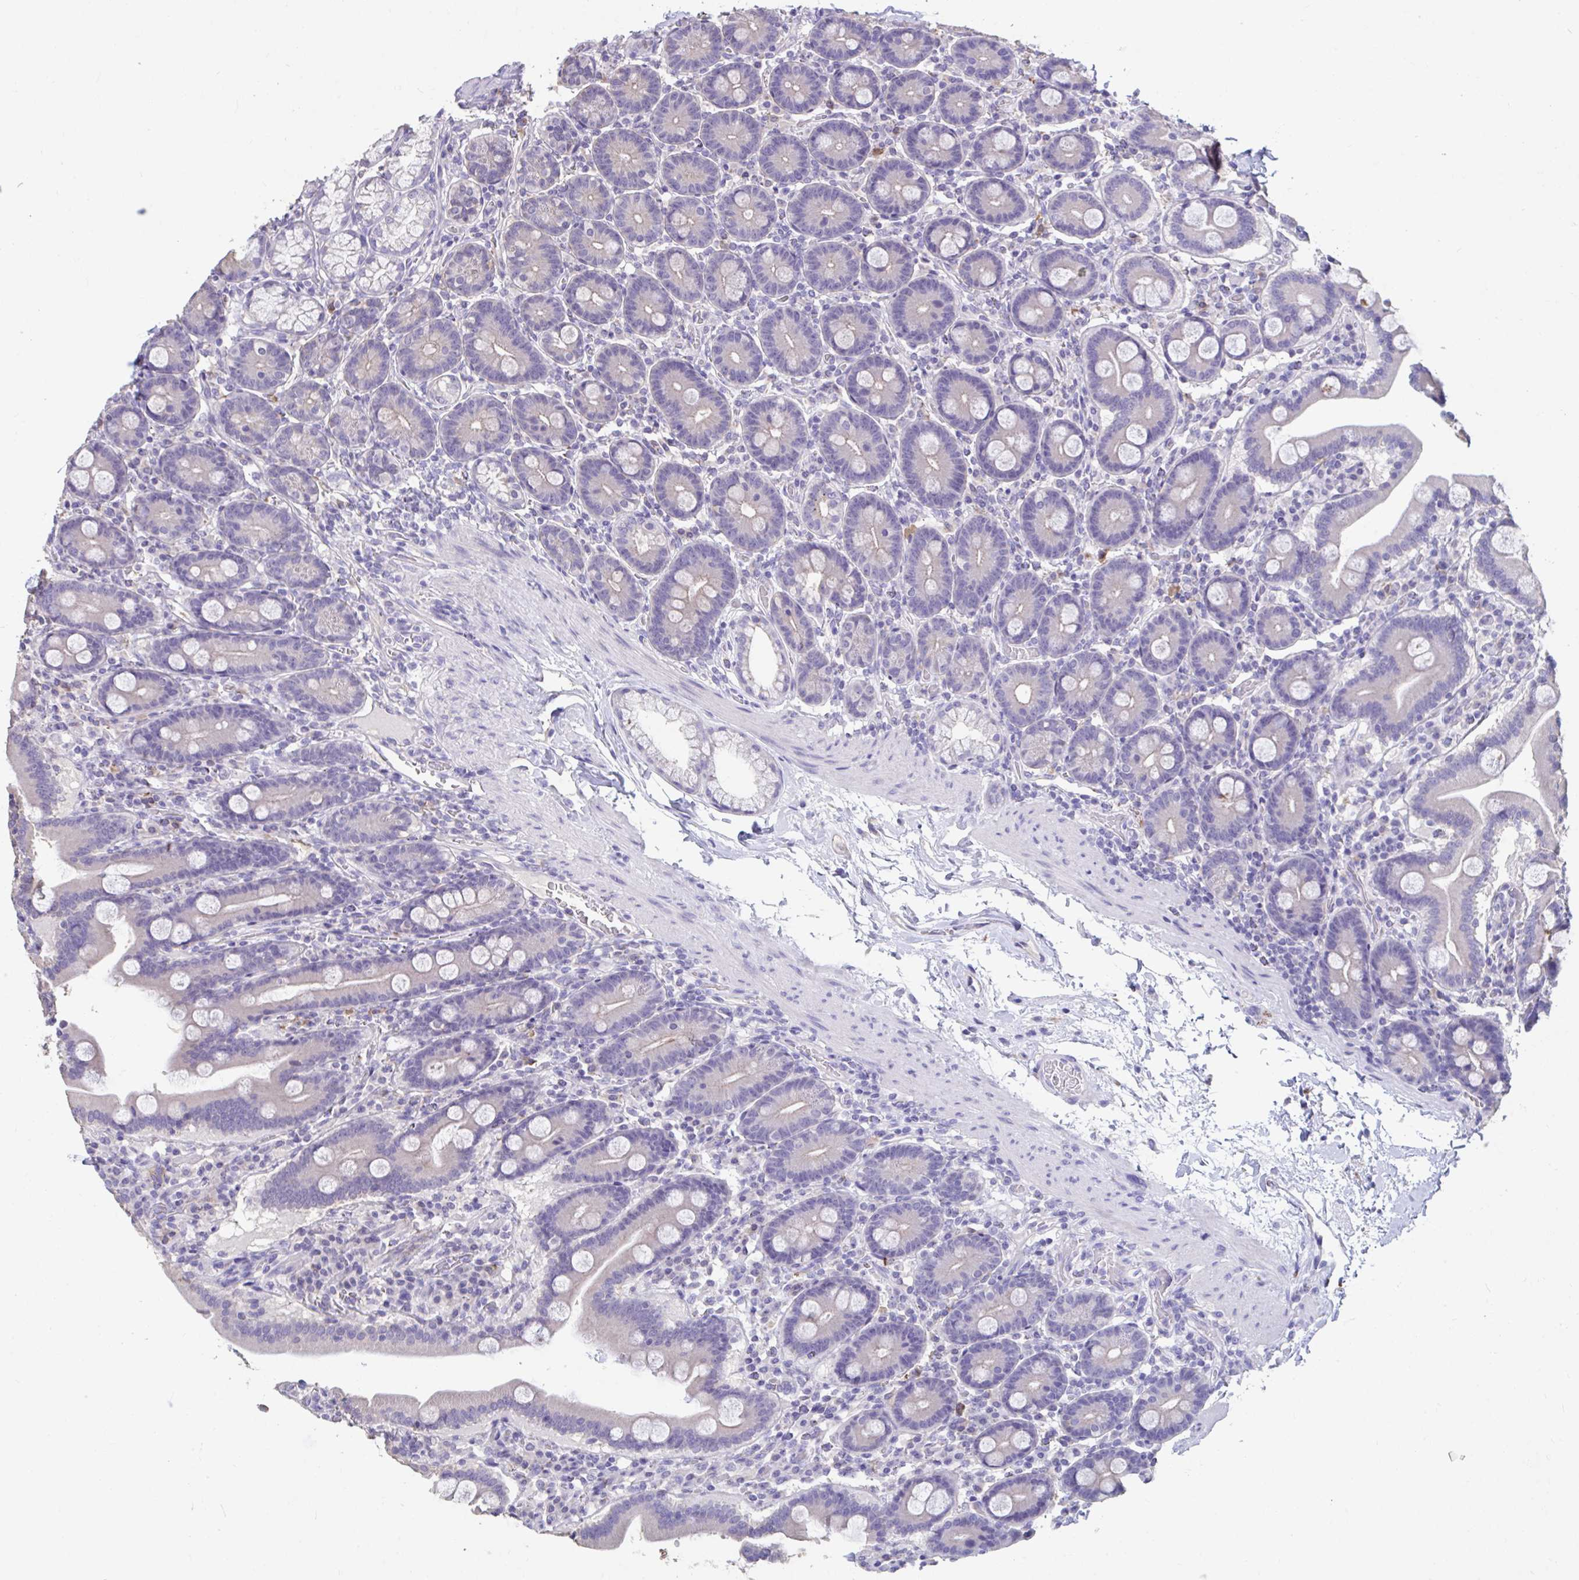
{"staining": {"intensity": "negative", "quantity": "none", "location": "none"}, "tissue": "duodenum", "cell_type": "Glandular cells", "image_type": "normal", "snomed": [{"axis": "morphology", "description": "Normal tissue, NOS"}, {"axis": "topography", "description": "Duodenum"}], "caption": "Glandular cells show no significant positivity in normal duodenum. The staining is performed using DAB (3,3'-diaminobenzidine) brown chromogen with nuclei counter-stained in using hematoxylin.", "gene": "GPR162", "patient": {"sex": "male", "age": 55}}